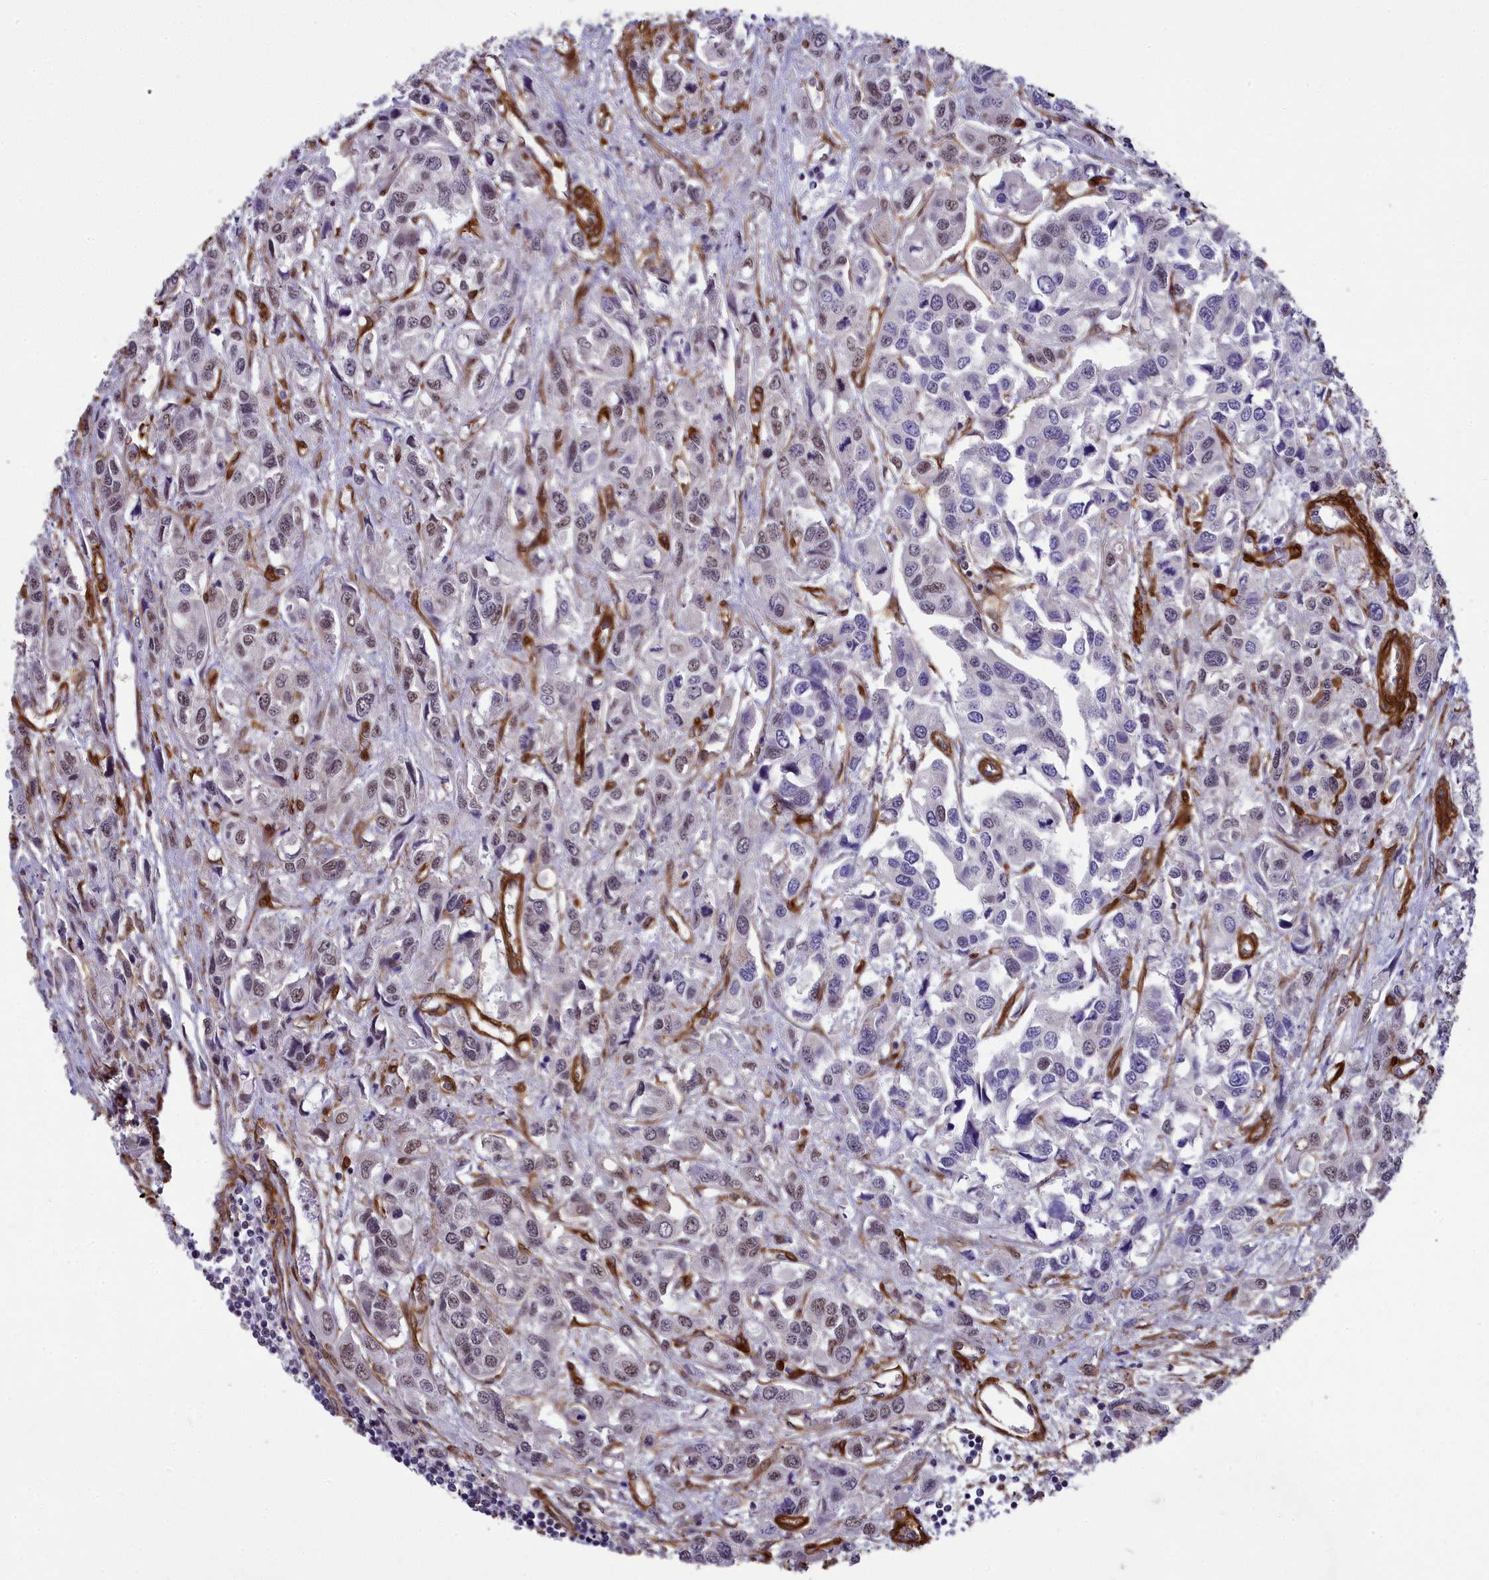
{"staining": {"intensity": "weak", "quantity": "<25%", "location": "nuclear"}, "tissue": "urothelial cancer", "cell_type": "Tumor cells", "image_type": "cancer", "snomed": [{"axis": "morphology", "description": "Urothelial carcinoma, High grade"}, {"axis": "topography", "description": "Urinary bladder"}], "caption": "Tumor cells are negative for brown protein staining in urothelial cancer.", "gene": "TNS1", "patient": {"sex": "male", "age": 67}}